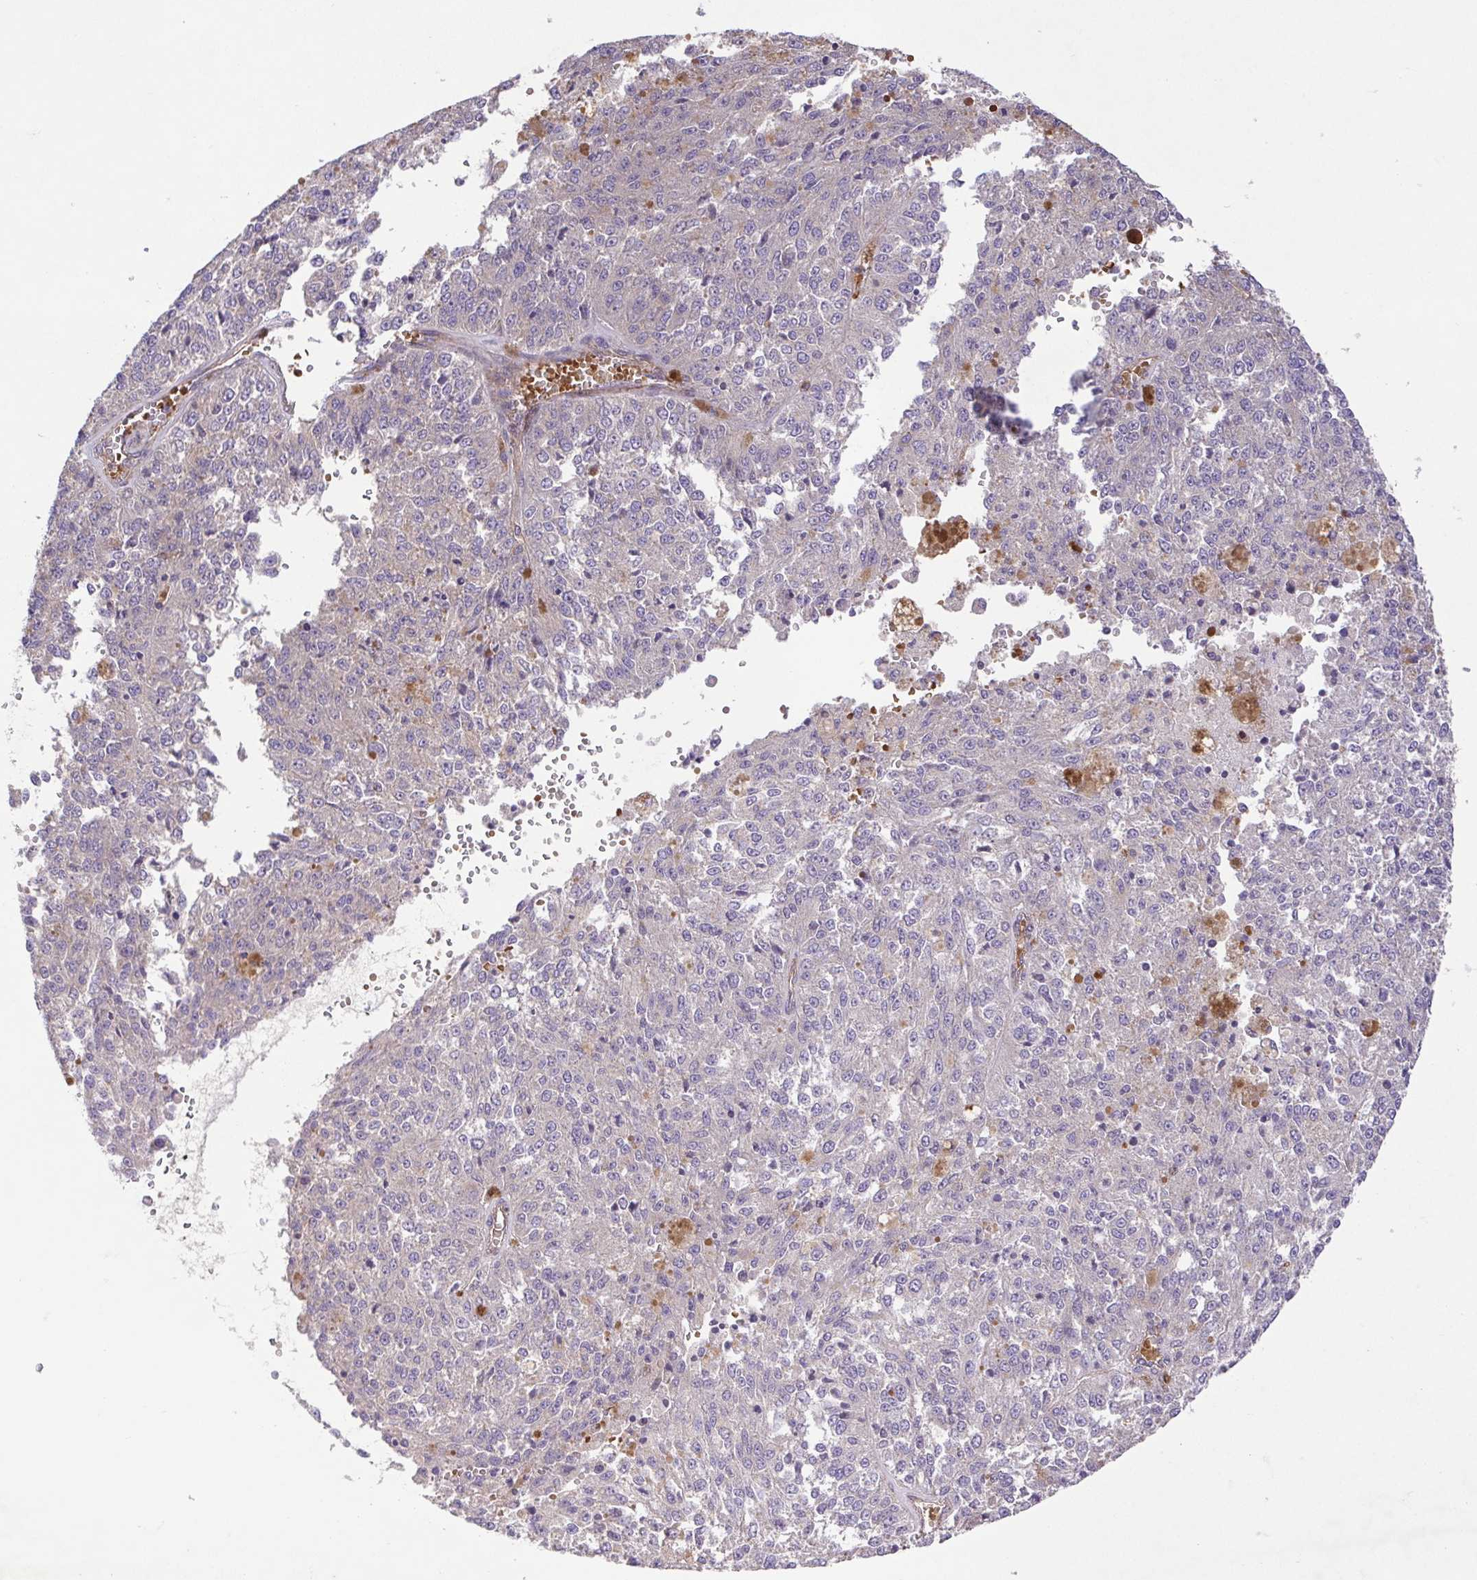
{"staining": {"intensity": "negative", "quantity": "none", "location": "none"}, "tissue": "melanoma", "cell_type": "Tumor cells", "image_type": "cancer", "snomed": [{"axis": "morphology", "description": "Malignant melanoma, Metastatic site"}, {"axis": "topography", "description": "Lymph node"}], "caption": "IHC image of neoplastic tissue: human malignant melanoma (metastatic site) stained with DAB (3,3'-diaminobenzidine) demonstrates no significant protein positivity in tumor cells.", "gene": "IDE", "patient": {"sex": "female", "age": 64}}